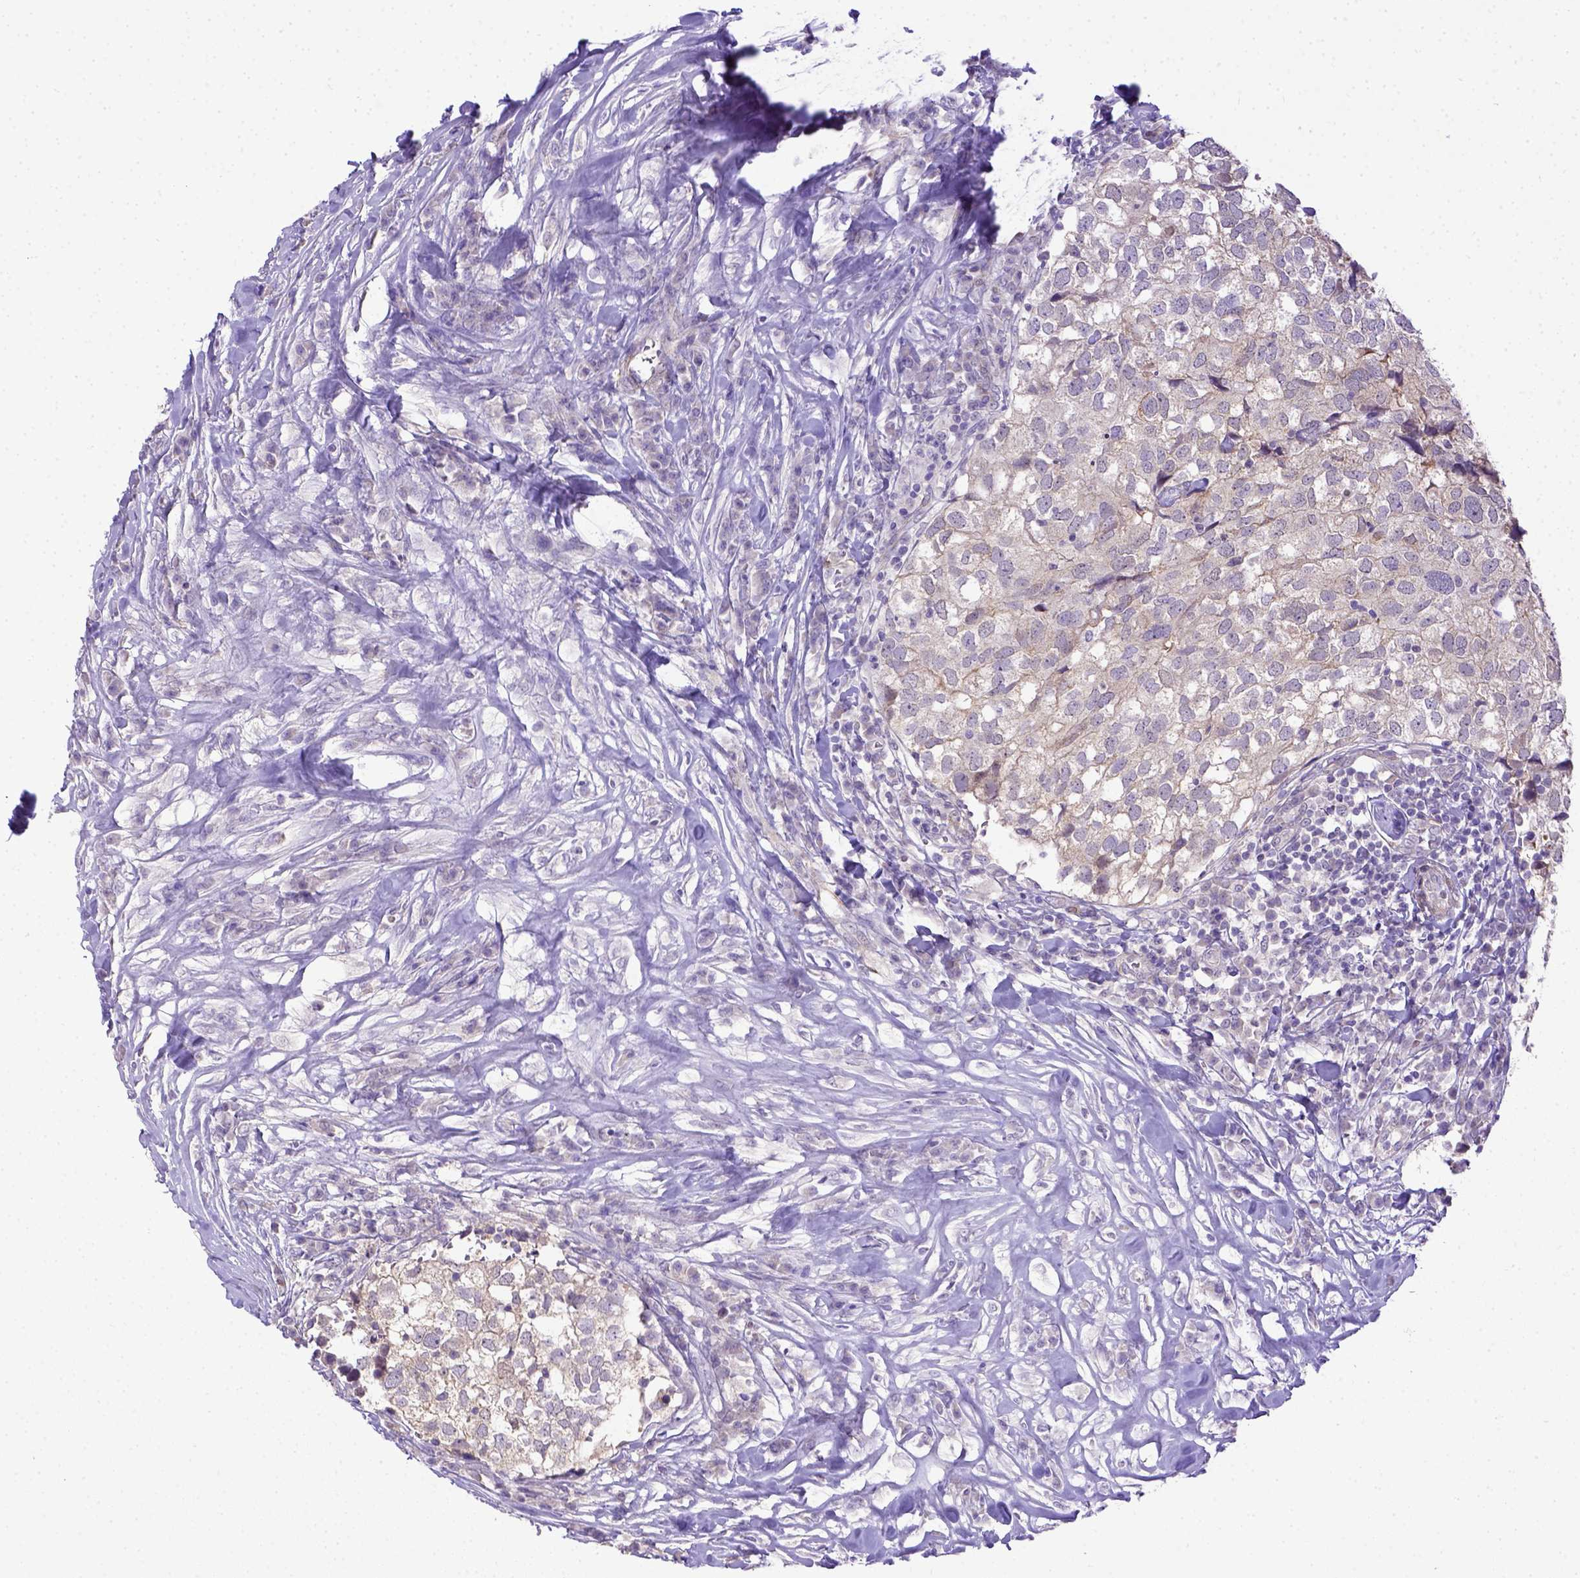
{"staining": {"intensity": "negative", "quantity": "none", "location": "none"}, "tissue": "breast cancer", "cell_type": "Tumor cells", "image_type": "cancer", "snomed": [{"axis": "morphology", "description": "Duct carcinoma"}, {"axis": "topography", "description": "Breast"}], "caption": "A micrograph of human breast invasive ductal carcinoma is negative for staining in tumor cells.", "gene": "BTN1A1", "patient": {"sex": "female", "age": 30}}